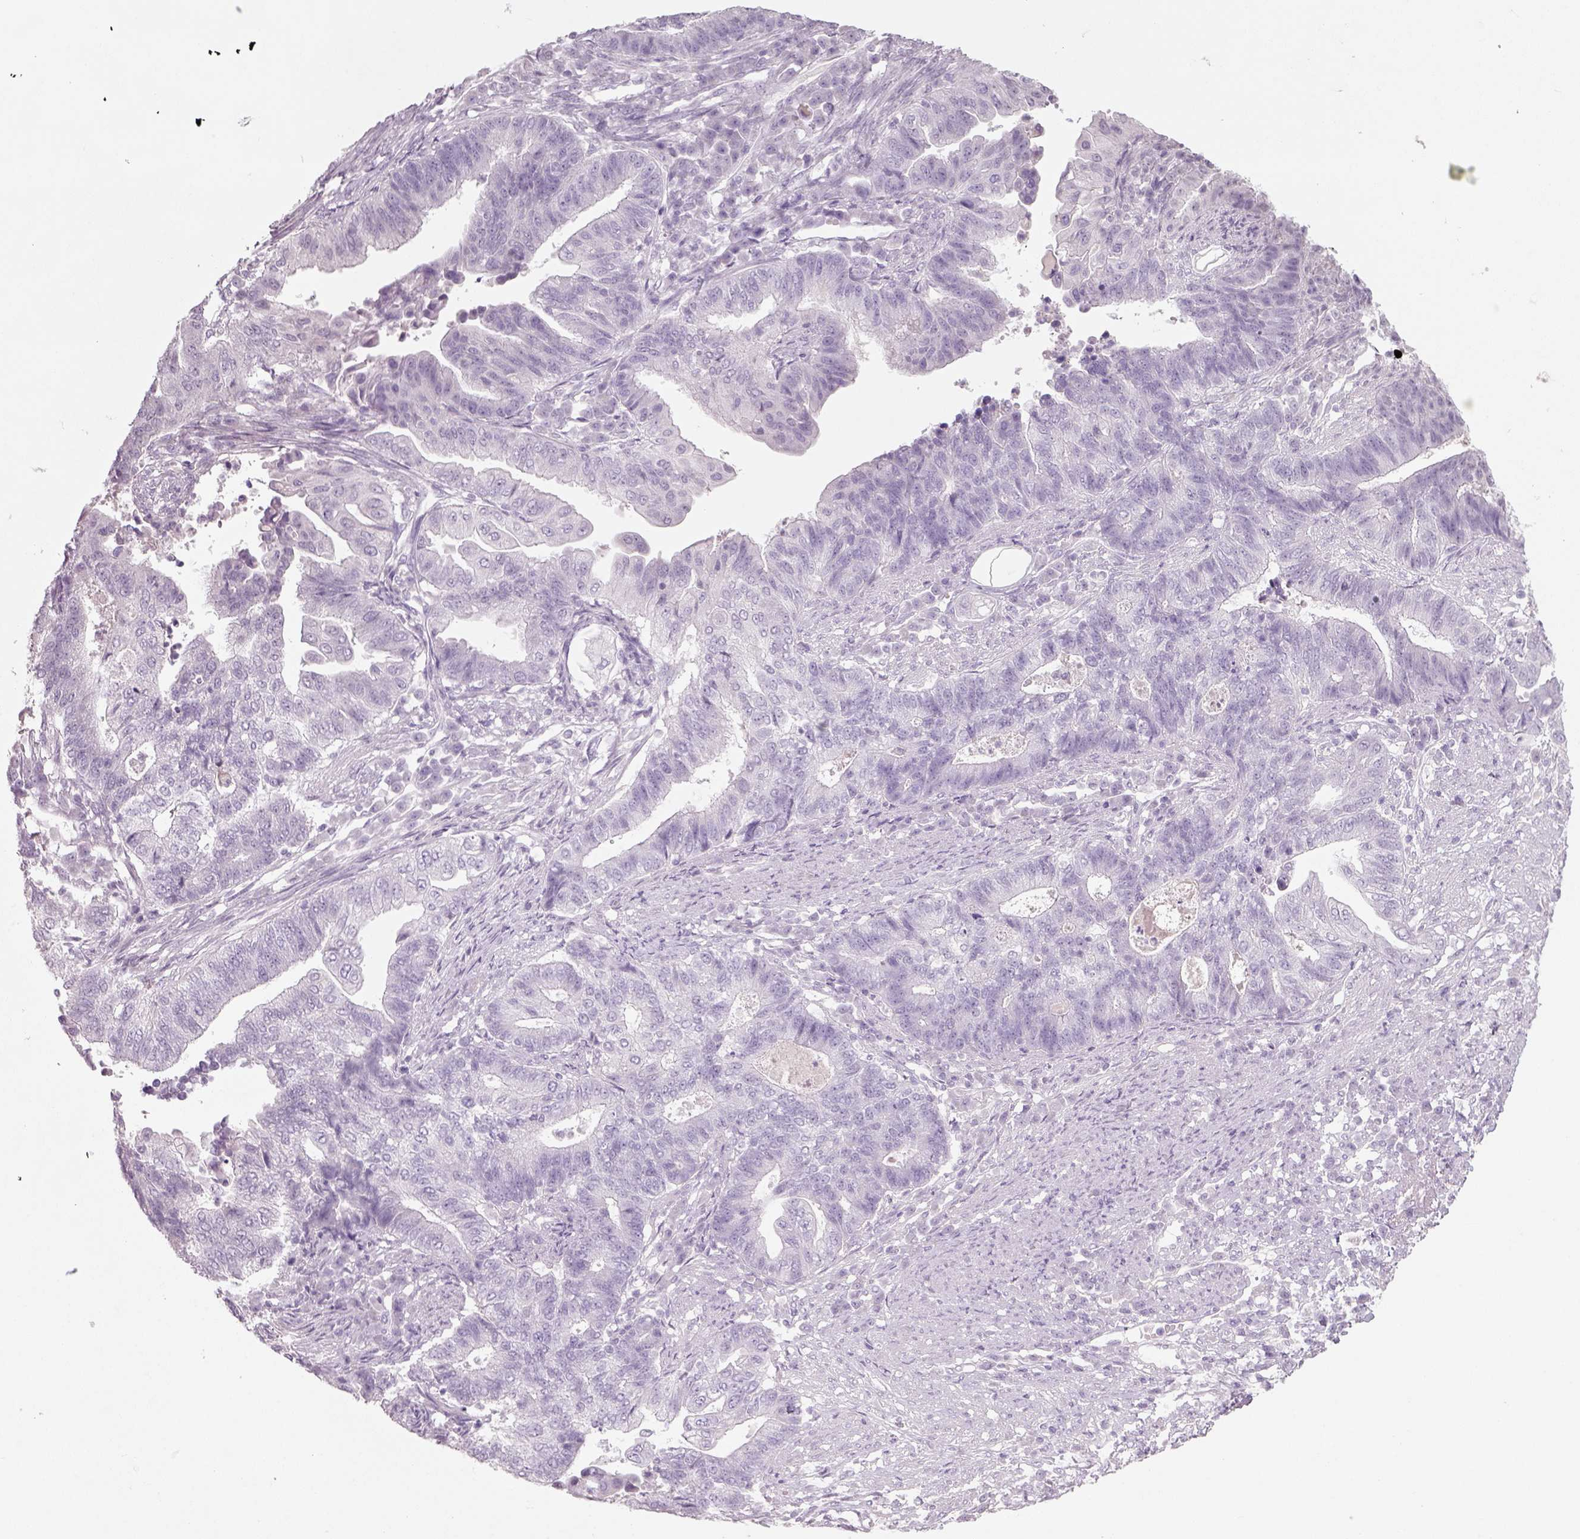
{"staining": {"intensity": "negative", "quantity": "none", "location": "none"}, "tissue": "endometrial cancer", "cell_type": "Tumor cells", "image_type": "cancer", "snomed": [{"axis": "morphology", "description": "Adenocarcinoma, NOS"}, {"axis": "topography", "description": "Uterus"}, {"axis": "topography", "description": "Endometrium"}], "caption": "Tumor cells show no significant protein expression in endometrial cancer. (Stains: DAB IHC with hematoxylin counter stain, Microscopy: brightfield microscopy at high magnification).", "gene": "SLC6A2", "patient": {"sex": "female", "age": 54}}